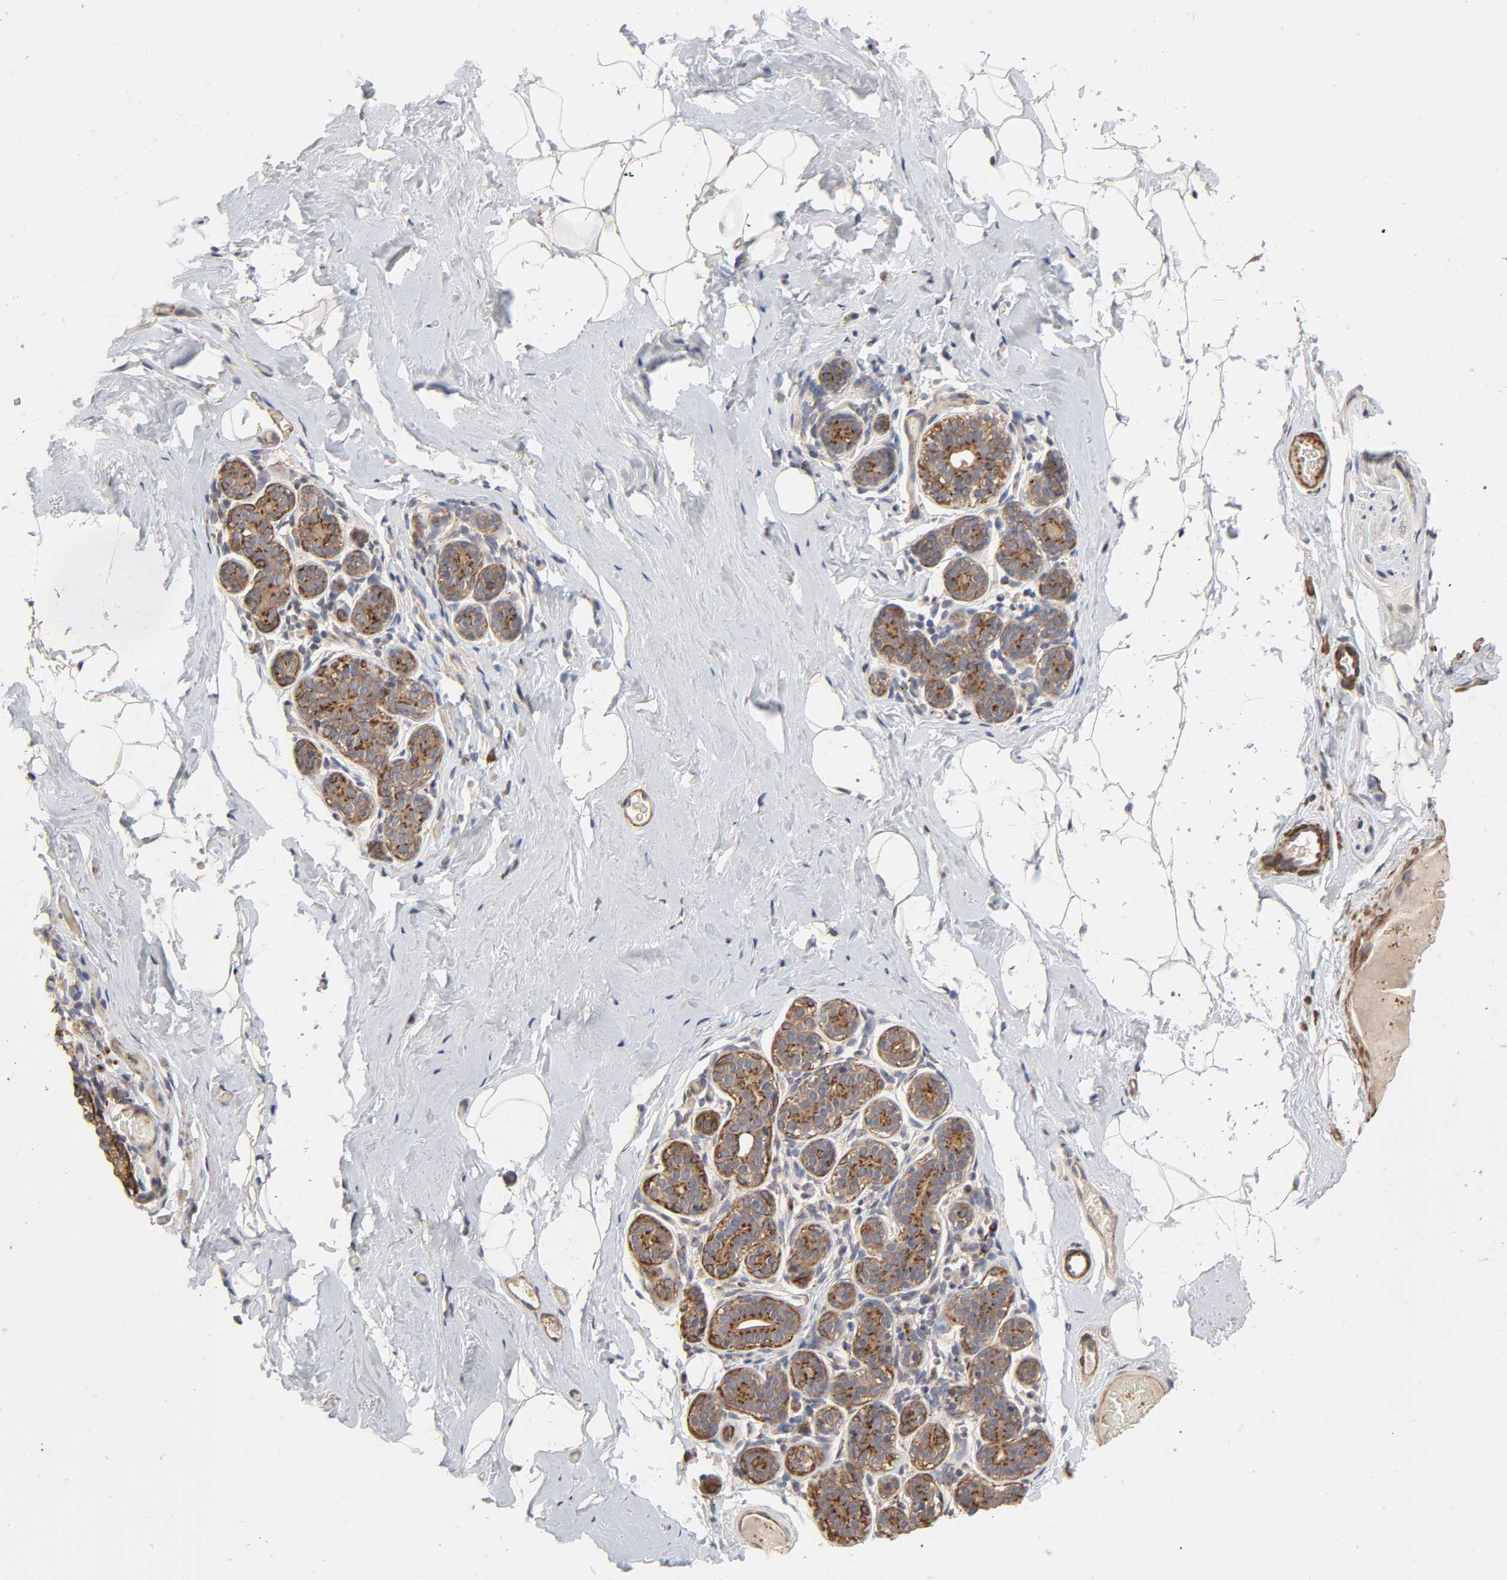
{"staining": {"intensity": "moderate", "quantity": ">75%", "location": "cytoplasmic/membranous"}, "tissue": "breast", "cell_type": "Adipocytes", "image_type": "normal", "snomed": [{"axis": "morphology", "description": "Normal tissue, NOS"}, {"axis": "topography", "description": "Breast"}, {"axis": "topography", "description": "Soft tissue"}], "caption": "The immunohistochemical stain labels moderate cytoplasmic/membranous expression in adipocytes of benign breast.", "gene": "GNPTG", "patient": {"sex": "female", "age": 75}}